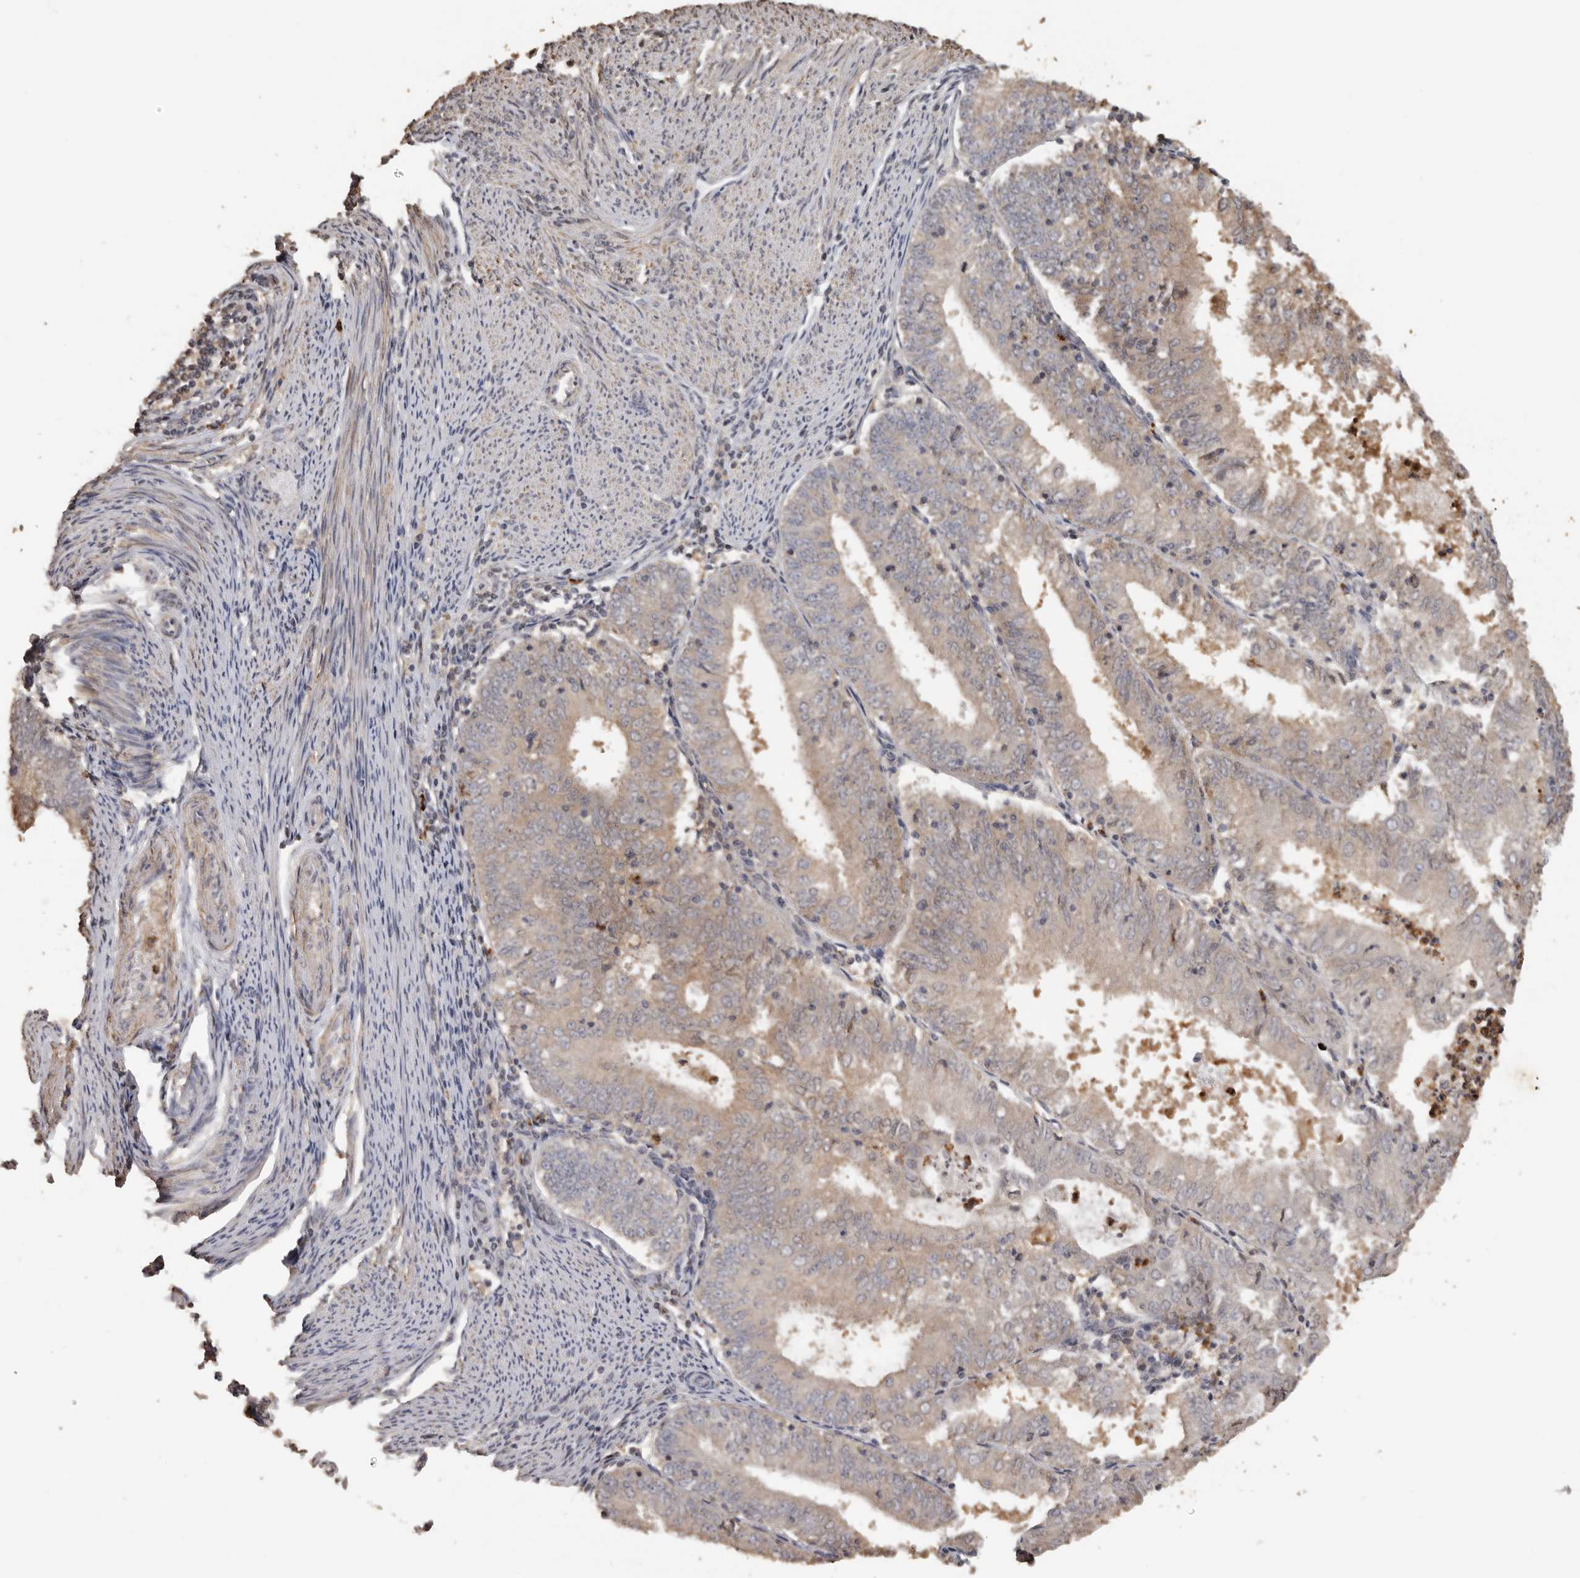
{"staining": {"intensity": "weak", "quantity": ">75%", "location": "cytoplasmic/membranous"}, "tissue": "endometrial cancer", "cell_type": "Tumor cells", "image_type": "cancer", "snomed": [{"axis": "morphology", "description": "Adenocarcinoma, NOS"}, {"axis": "topography", "description": "Endometrium"}], "caption": "IHC image of endometrial cancer (adenocarcinoma) stained for a protein (brown), which reveals low levels of weak cytoplasmic/membranous staining in about >75% of tumor cells.", "gene": "KIF2B", "patient": {"sex": "female", "age": 57}}